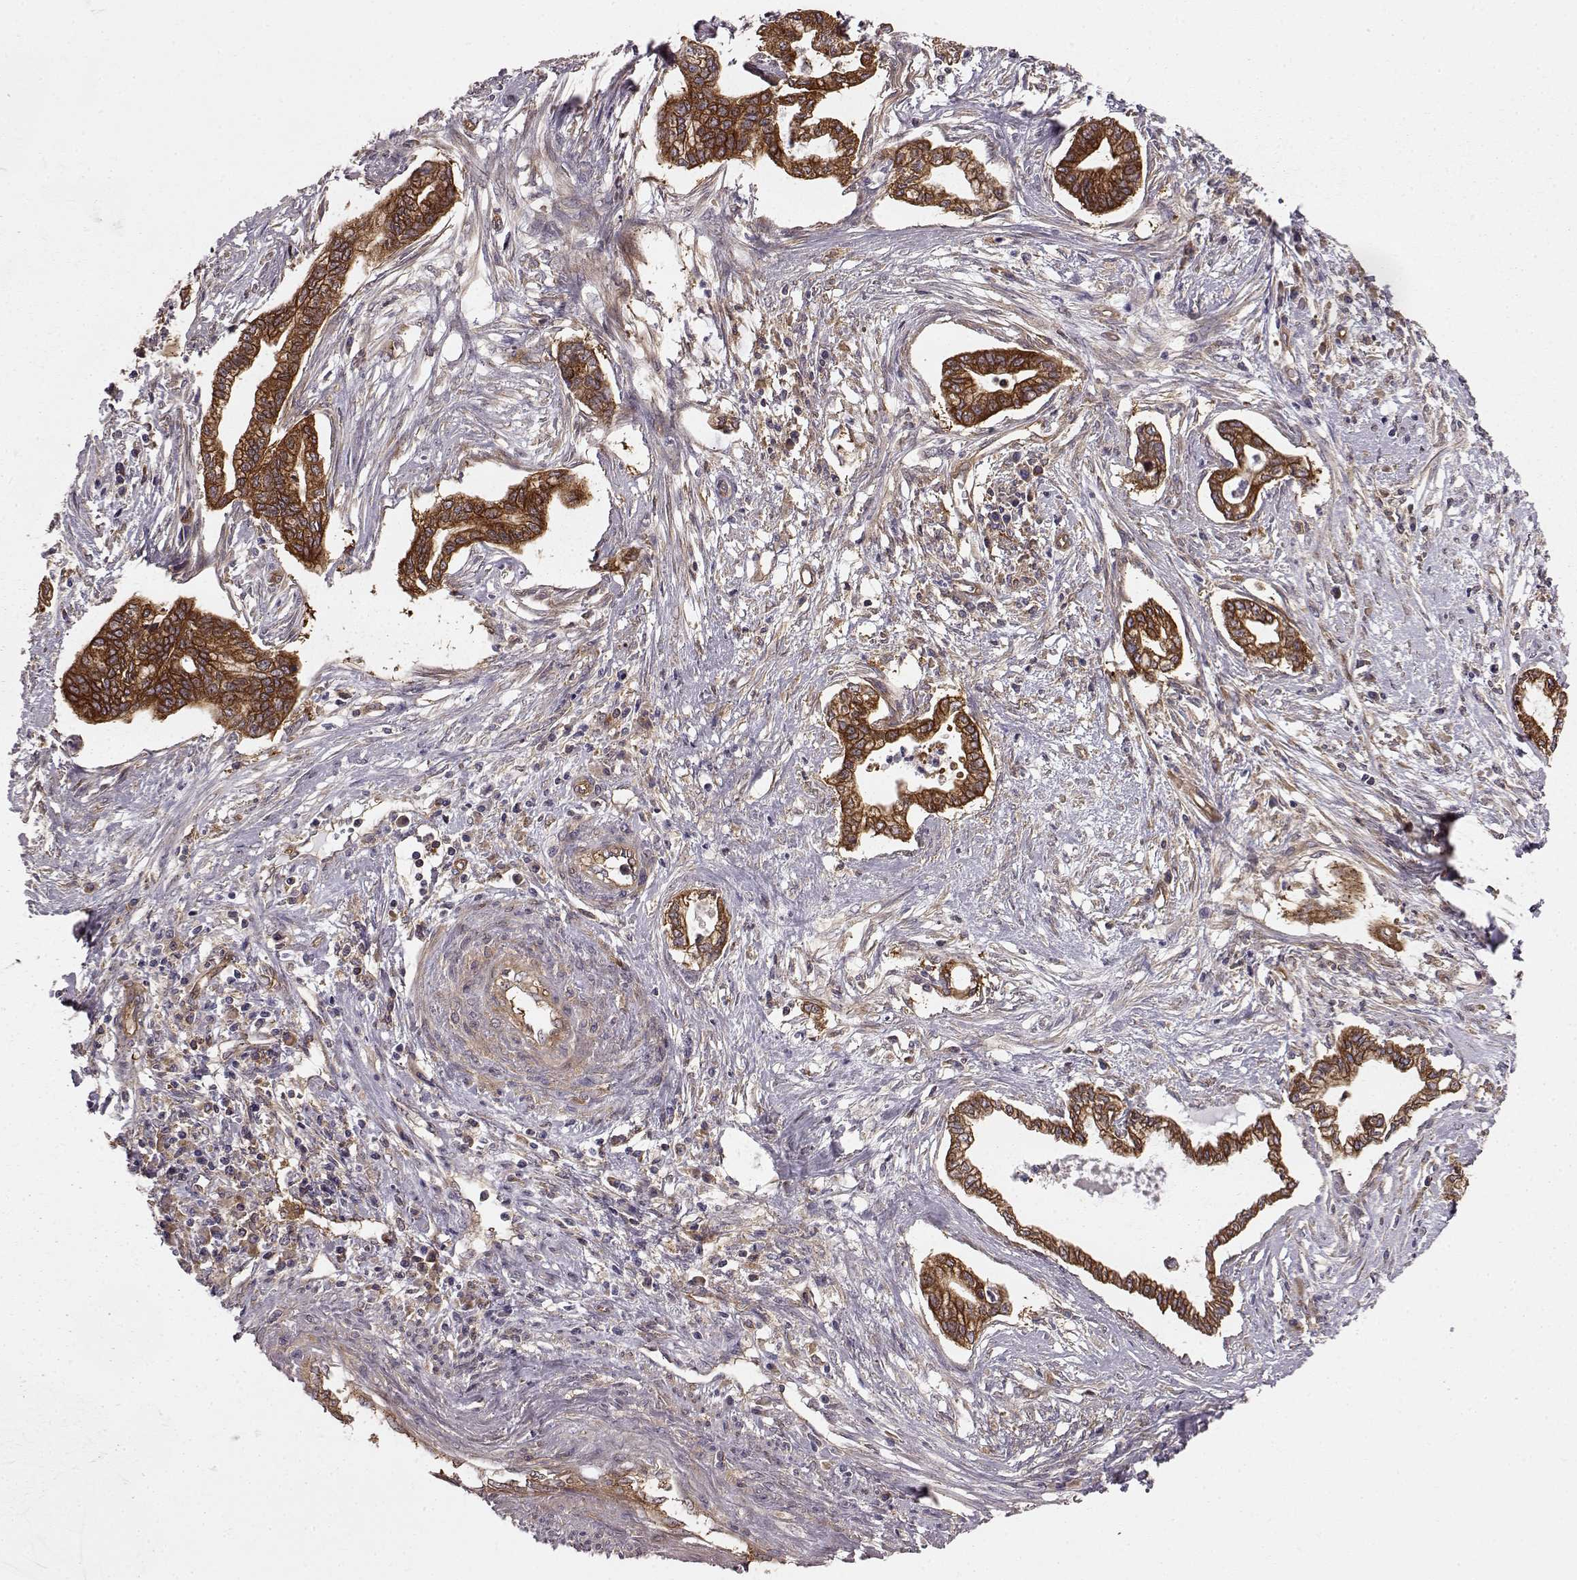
{"staining": {"intensity": "strong", "quantity": ">75%", "location": "cytoplasmic/membranous"}, "tissue": "cervical cancer", "cell_type": "Tumor cells", "image_type": "cancer", "snomed": [{"axis": "morphology", "description": "Adenocarcinoma, NOS"}, {"axis": "topography", "description": "Cervix"}], "caption": "Cervical cancer (adenocarcinoma) was stained to show a protein in brown. There is high levels of strong cytoplasmic/membranous expression in about >75% of tumor cells. Nuclei are stained in blue.", "gene": "RABGAP1", "patient": {"sex": "female", "age": 62}}